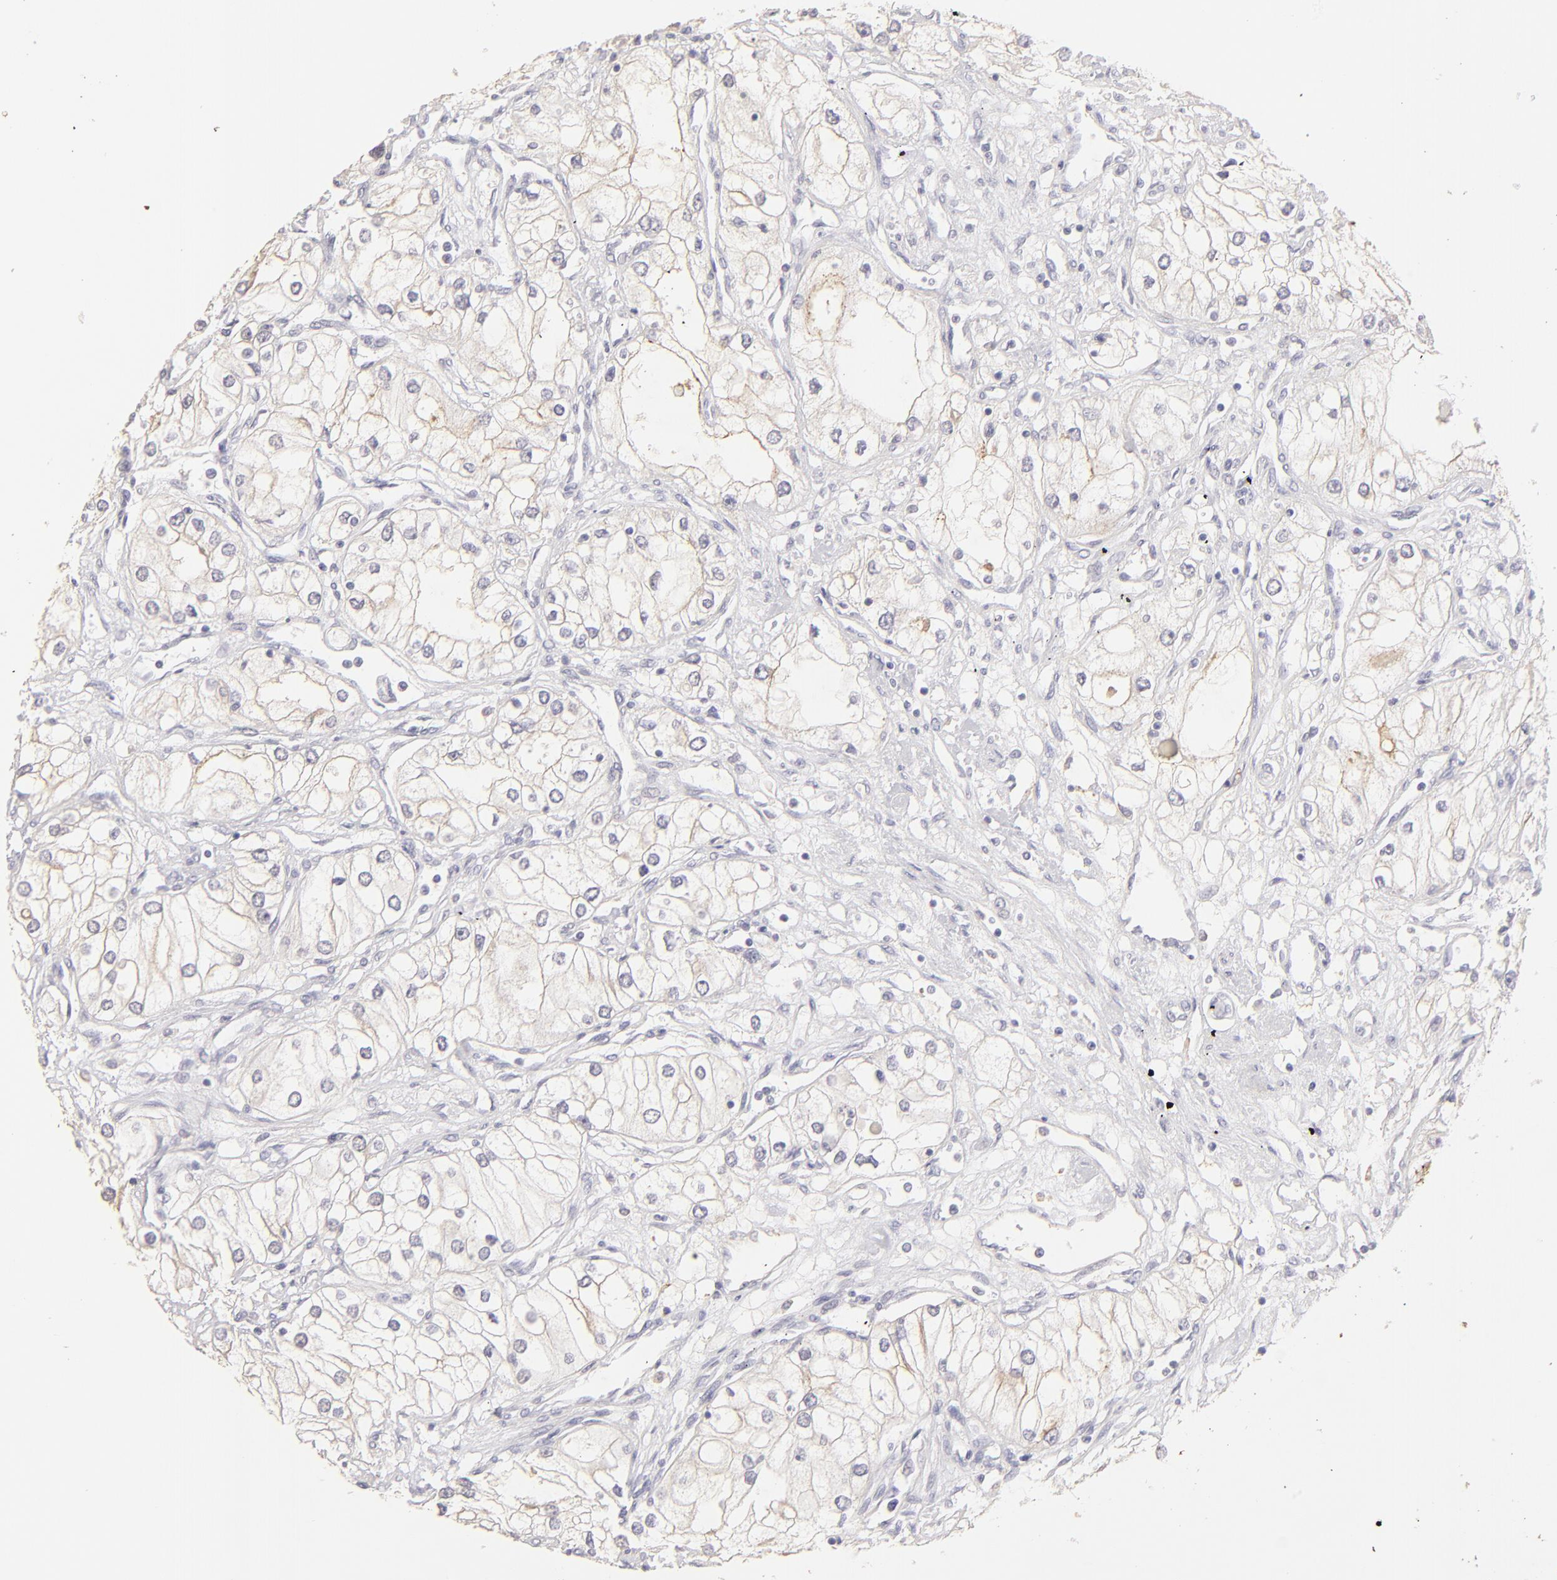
{"staining": {"intensity": "negative", "quantity": "none", "location": "none"}, "tissue": "renal cancer", "cell_type": "Tumor cells", "image_type": "cancer", "snomed": [{"axis": "morphology", "description": "Adenocarcinoma, NOS"}, {"axis": "topography", "description": "Kidney"}], "caption": "A high-resolution micrograph shows immunohistochemistry (IHC) staining of renal adenocarcinoma, which reveals no significant staining in tumor cells.", "gene": "ABCC4", "patient": {"sex": "male", "age": 57}}